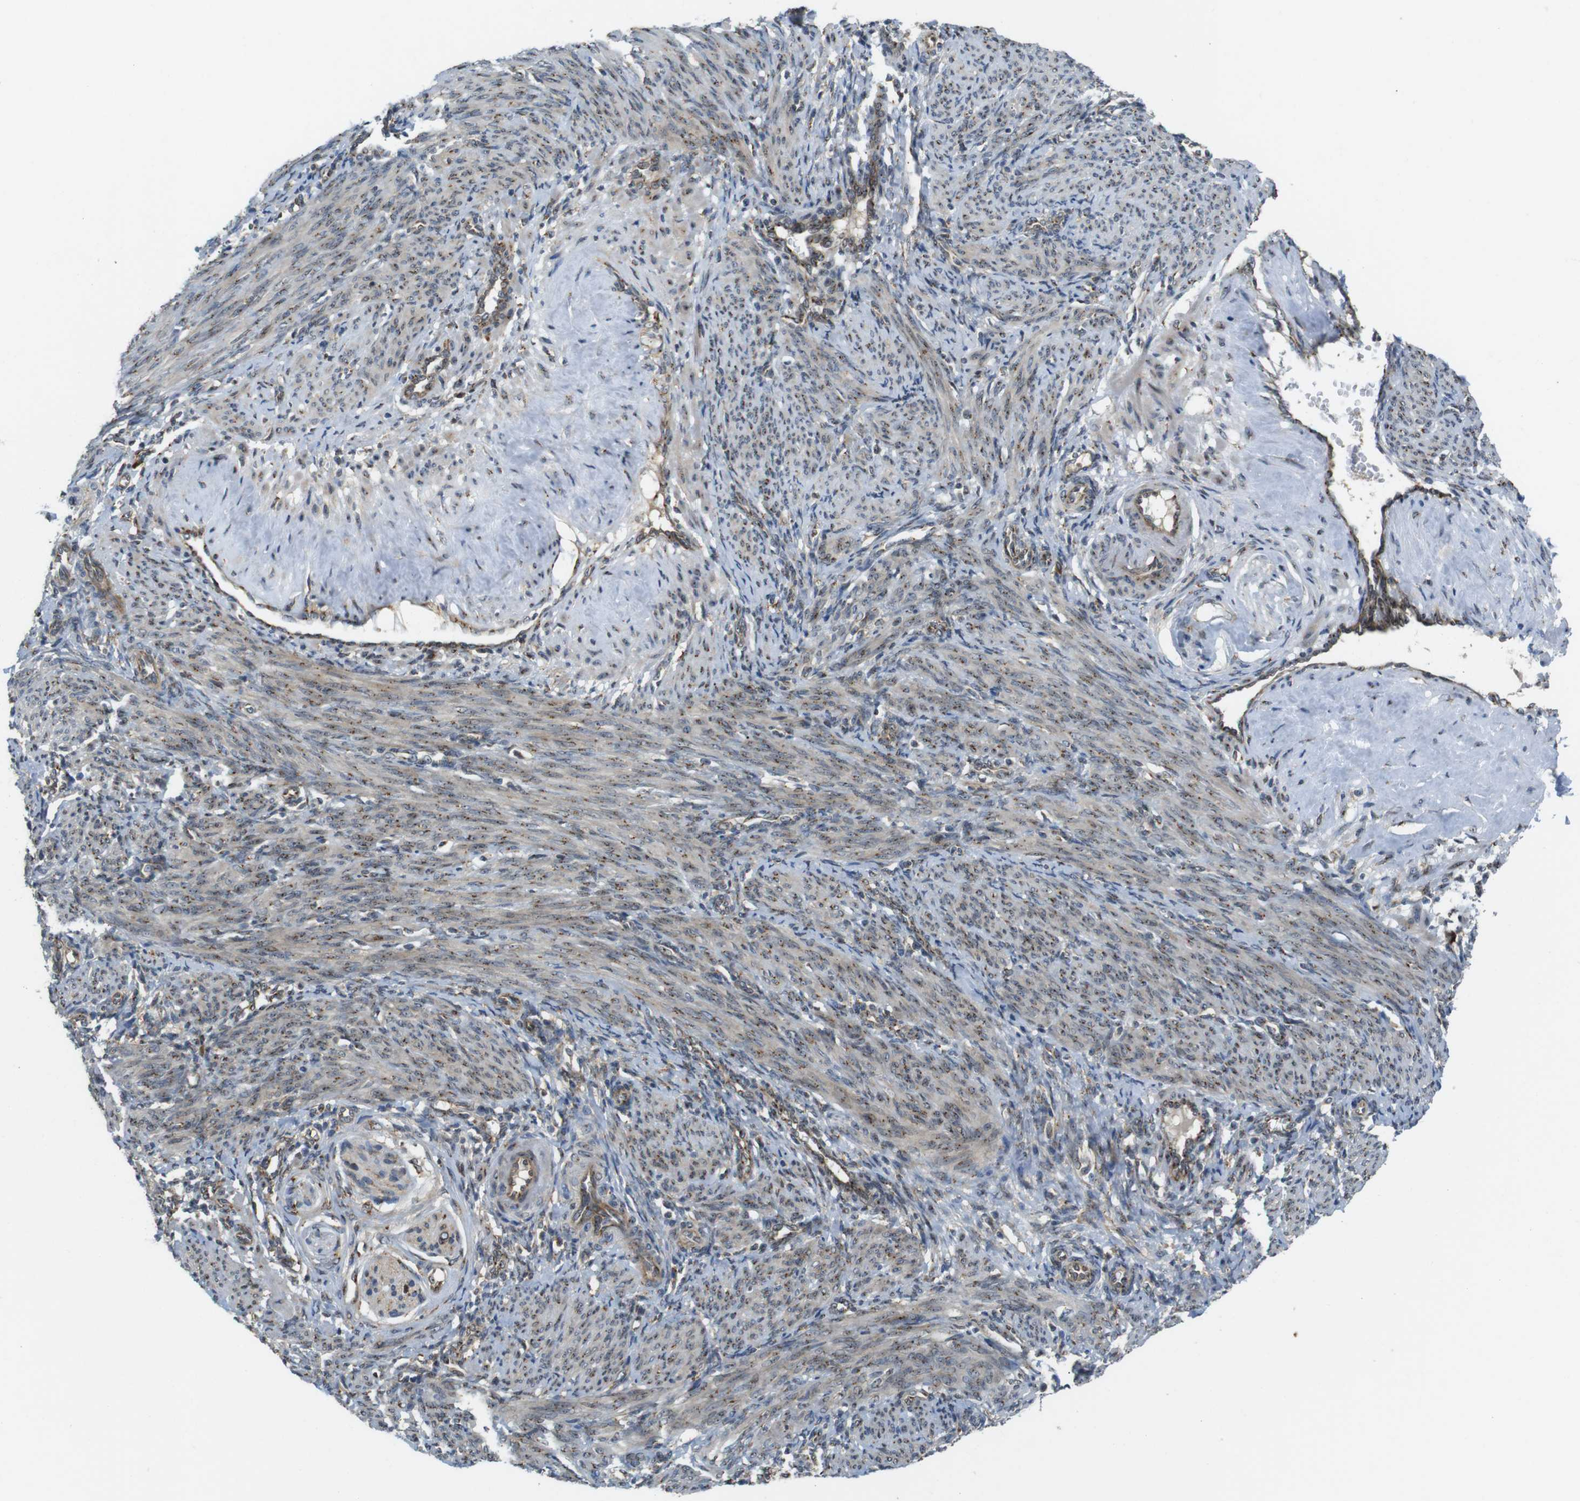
{"staining": {"intensity": "moderate", "quantity": "25%-75%", "location": "cytoplasmic/membranous"}, "tissue": "smooth muscle", "cell_type": "Smooth muscle cells", "image_type": "normal", "snomed": [{"axis": "morphology", "description": "Normal tissue, NOS"}, {"axis": "topography", "description": "Endometrium"}], "caption": "This is an image of IHC staining of normal smooth muscle, which shows moderate positivity in the cytoplasmic/membranous of smooth muscle cells.", "gene": "TMEM143", "patient": {"sex": "female", "age": 33}}